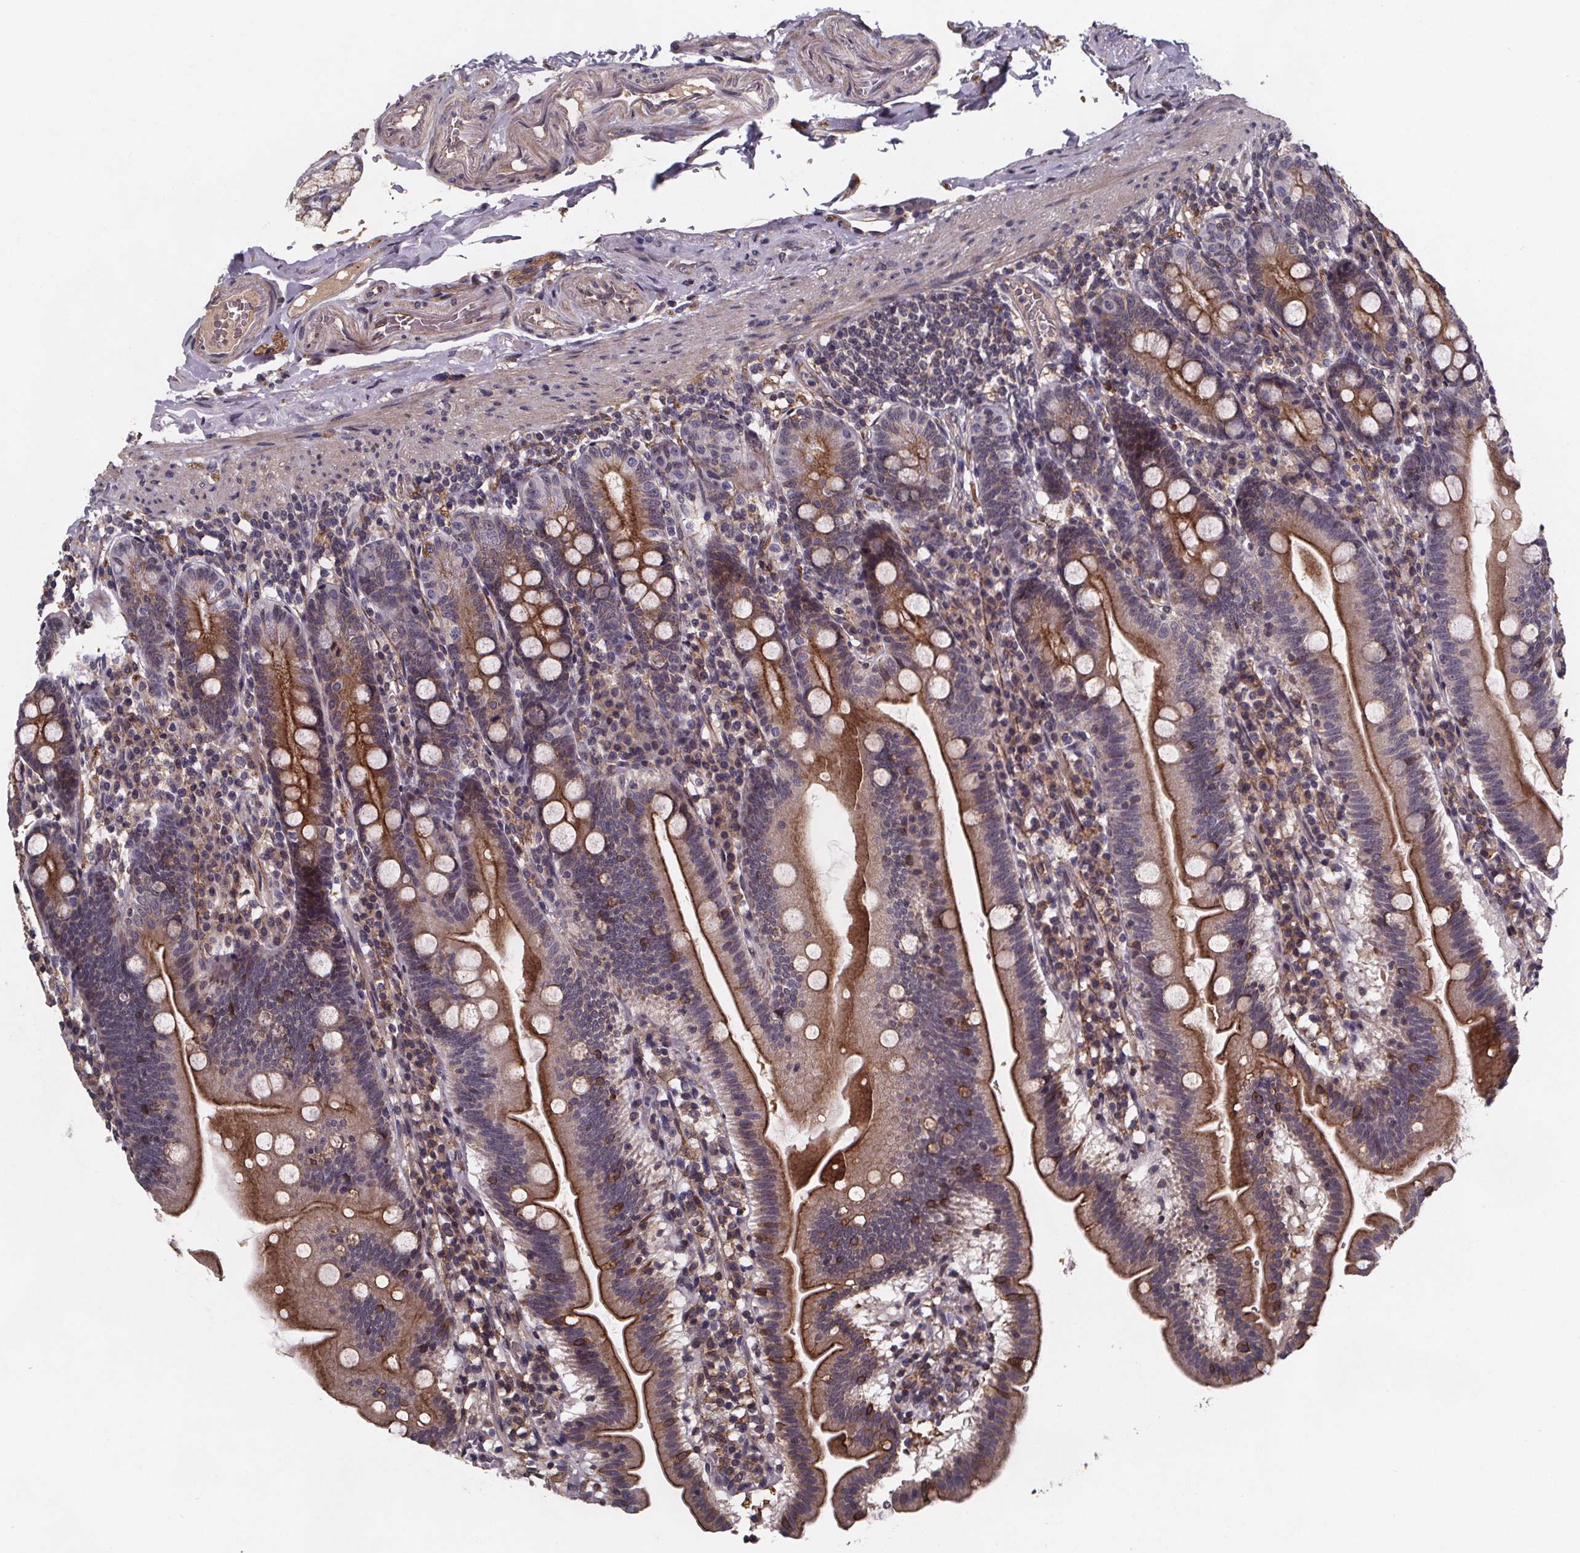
{"staining": {"intensity": "strong", "quantity": "25%-75%", "location": "cytoplasmic/membranous"}, "tissue": "duodenum", "cell_type": "Glandular cells", "image_type": "normal", "snomed": [{"axis": "morphology", "description": "Normal tissue, NOS"}, {"axis": "topography", "description": "Duodenum"}], "caption": "High-power microscopy captured an IHC photomicrograph of unremarkable duodenum, revealing strong cytoplasmic/membranous positivity in about 25%-75% of glandular cells.", "gene": "FASTKD3", "patient": {"sex": "female", "age": 67}}